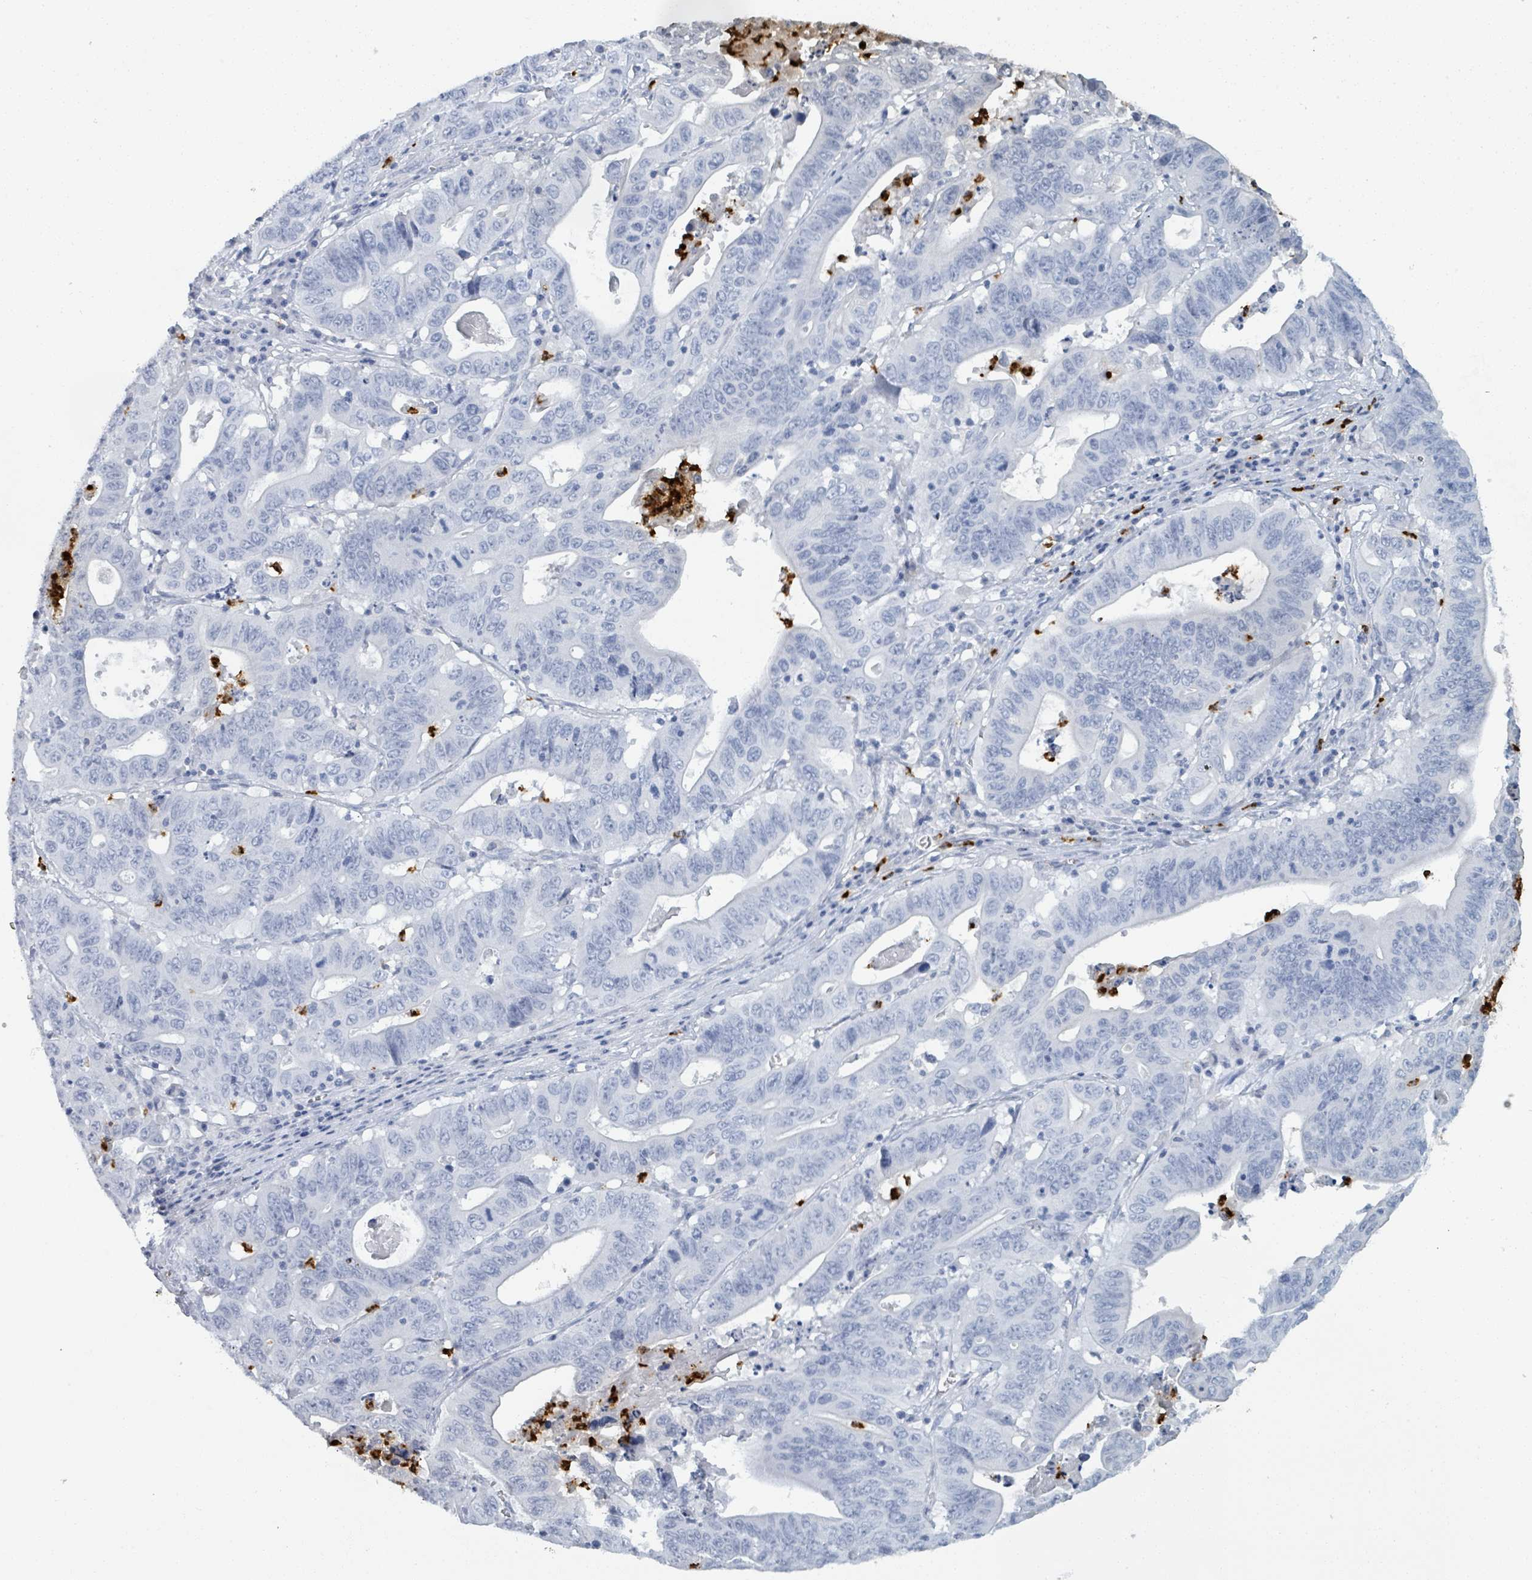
{"staining": {"intensity": "negative", "quantity": "none", "location": "none"}, "tissue": "lung cancer", "cell_type": "Tumor cells", "image_type": "cancer", "snomed": [{"axis": "morphology", "description": "Adenocarcinoma, NOS"}, {"axis": "topography", "description": "Lung"}], "caption": "Tumor cells show no significant protein expression in adenocarcinoma (lung).", "gene": "DEFA4", "patient": {"sex": "female", "age": 60}}